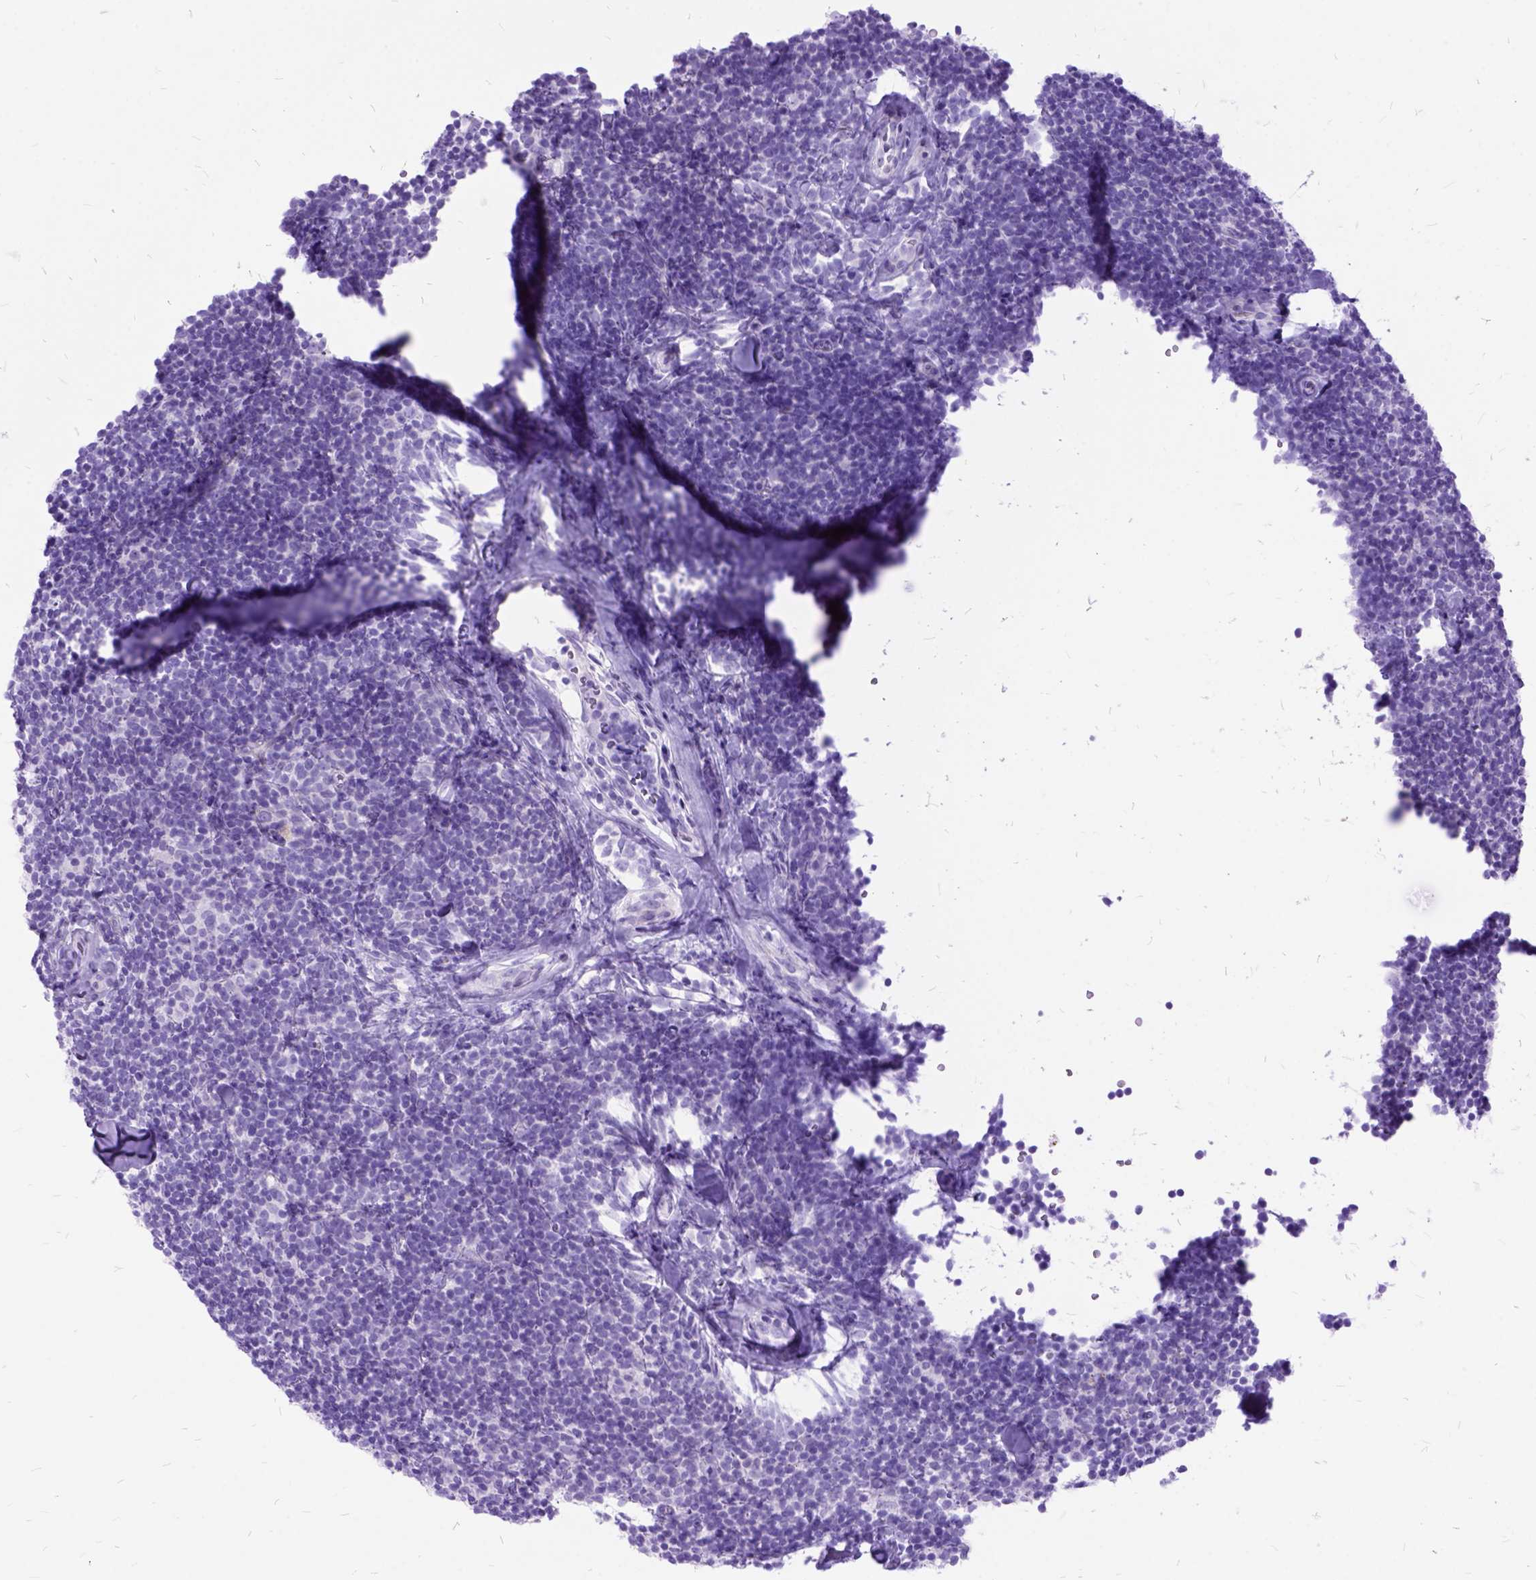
{"staining": {"intensity": "negative", "quantity": "none", "location": "none"}, "tissue": "lymphoma", "cell_type": "Tumor cells", "image_type": "cancer", "snomed": [{"axis": "morphology", "description": "Malignant lymphoma, non-Hodgkin's type, Low grade"}, {"axis": "topography", "description": "Lymph node"}], "caption": "There is no significant staining in tumor cells of malignant lymphoma, non-Hodgkin's type (low-grade).", "gene": "DNAH2", "patient": {"sex": "female", "age": 56}}